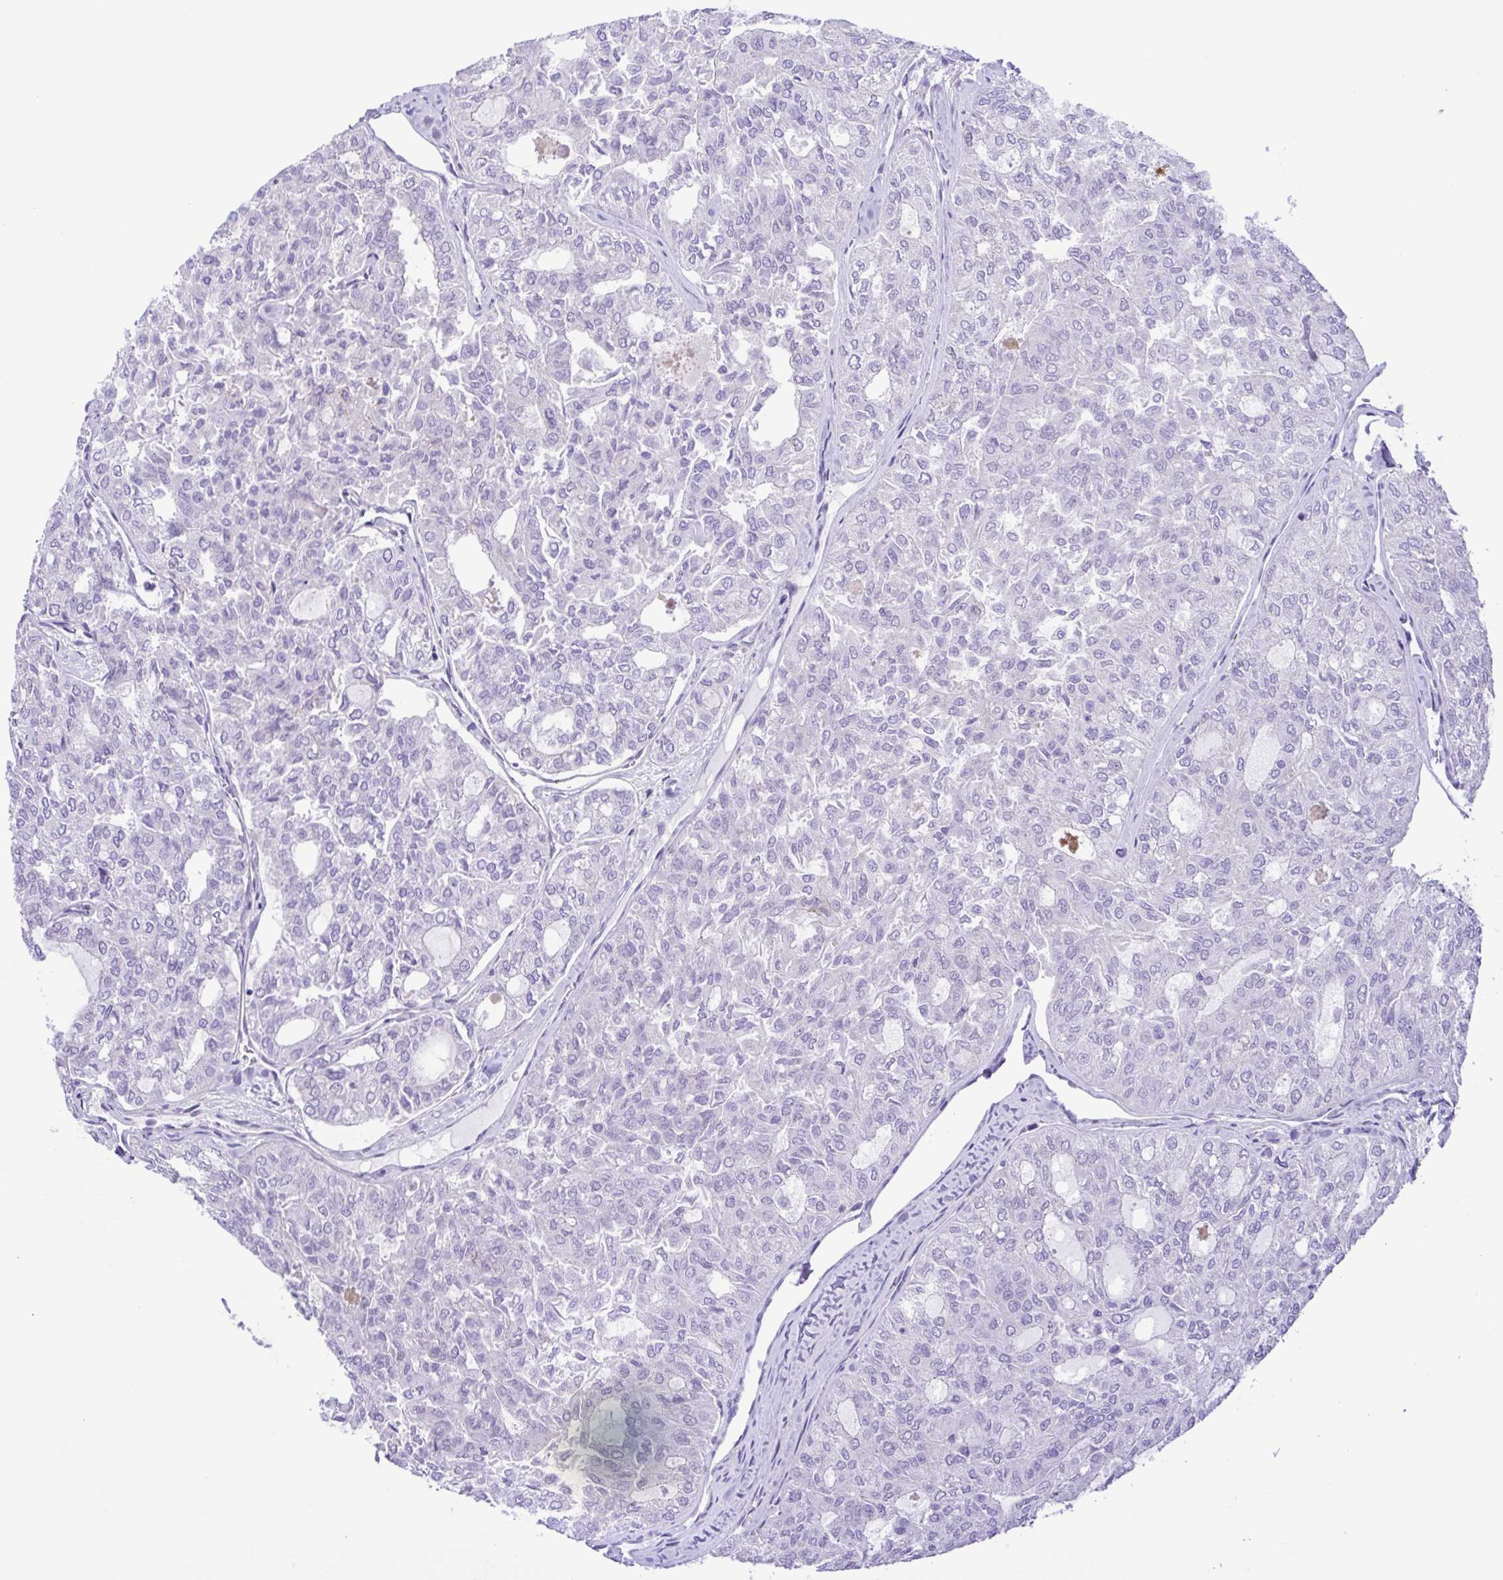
{"staining": {"intensity": "negative", "quantity": "none", "location": "none"}, "tissue": "thyroid cancer", "cell_type": "Tumor cells", "image_type": "cancer", "snomed": [{"axis": "morphology", "description": "Follicular adenoma carcinoma, NOS"}, {"axis": "topography", "description": "Thyroid gland"}], "caption": "Immunohistochemistry (IHC) photomicrograph of neoplastic tissue: thyroid cancer (follicular adenoma carcinoma) stained with DAB (3,3'-diaminobenzidine) demonstrates no significant protein expression in tumor cells.", "gene": "DCLK2", "patient": {"sex": "male", "age": 75}}